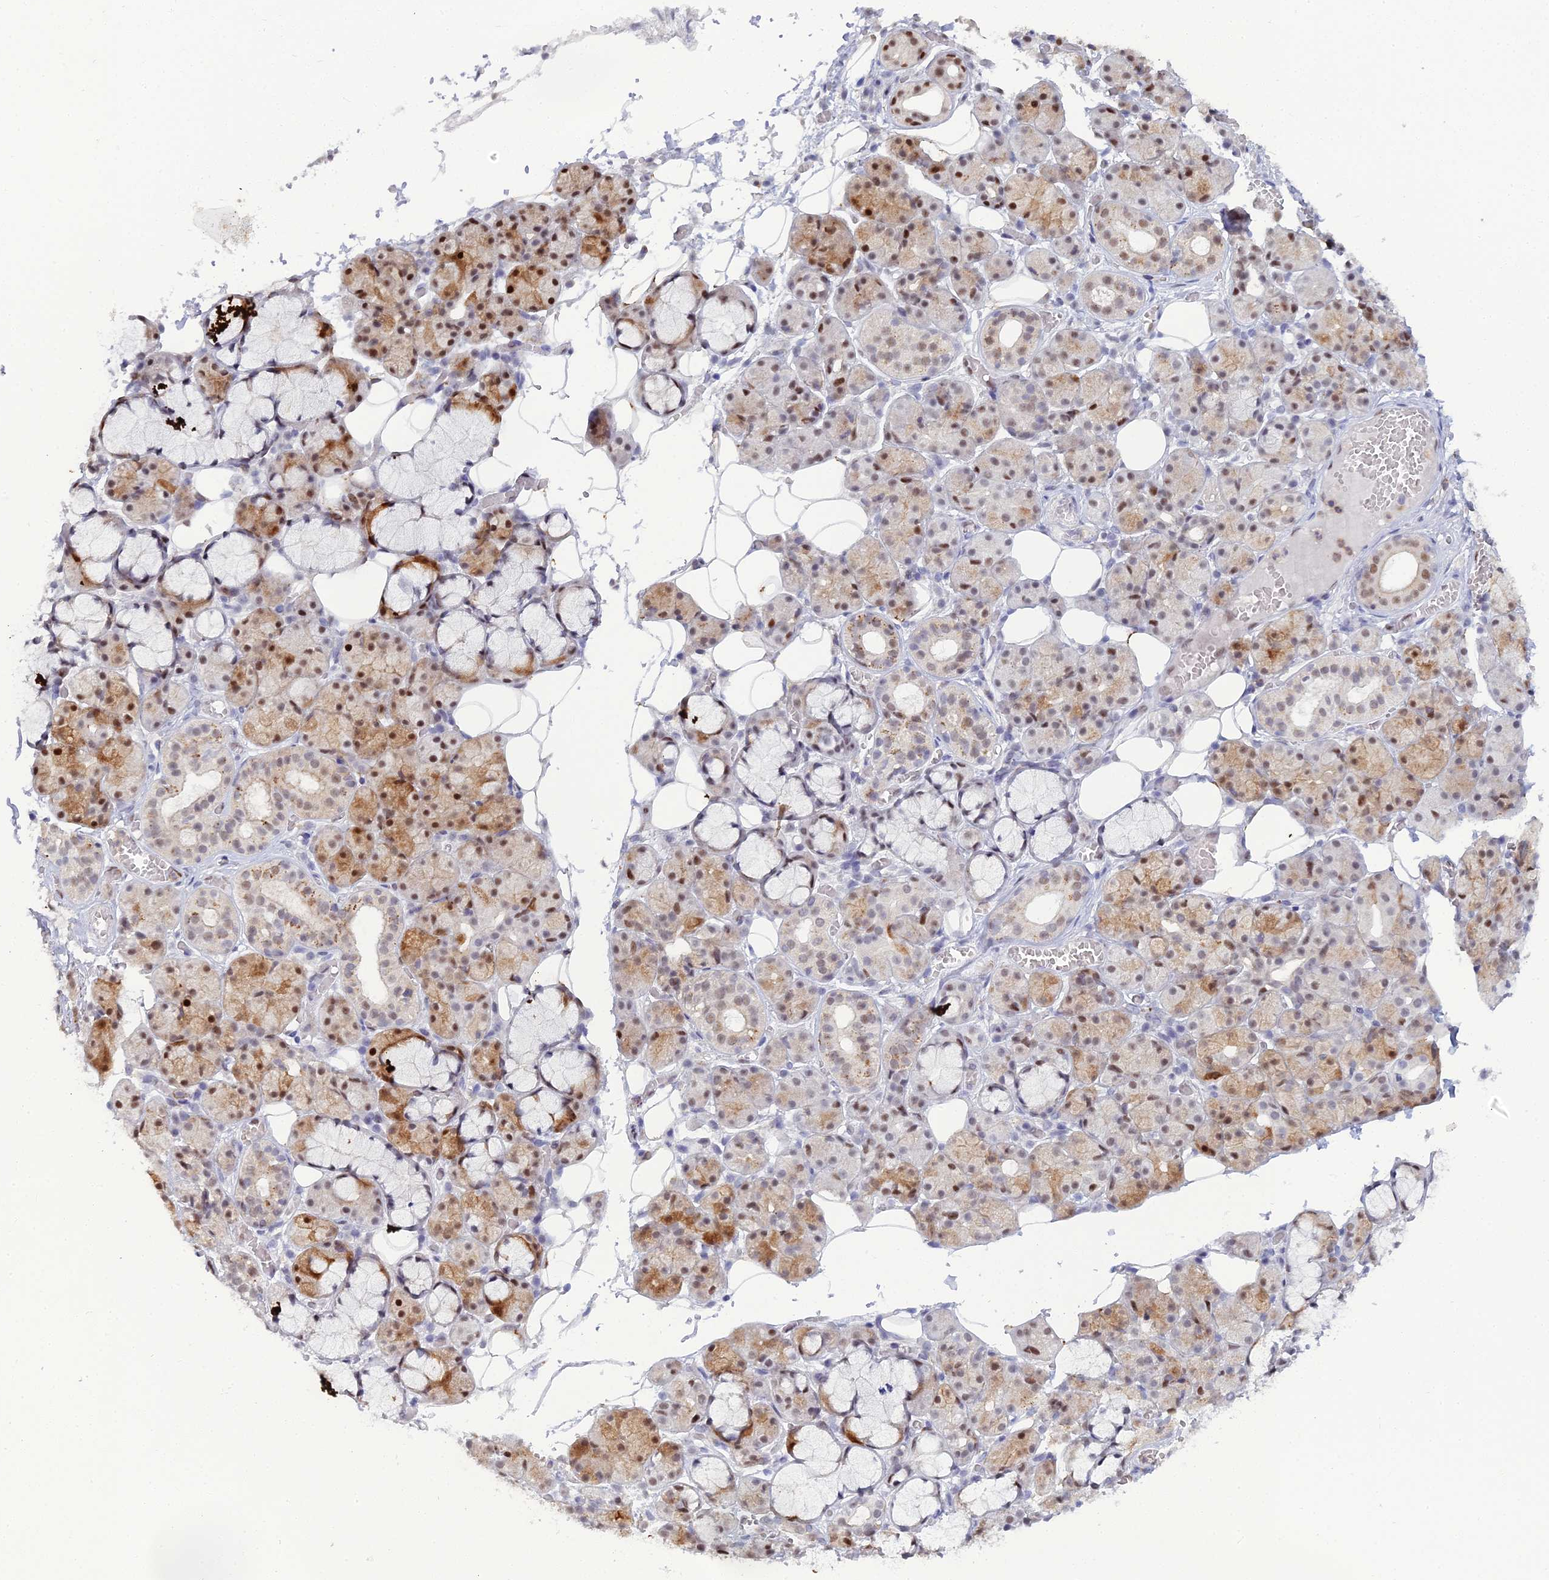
{"staining": {"intensity": "strong", "quantity": "25%-75%", "location": "nuclear"}, "tissue": "salivary gland", "cell_type": "Glandular cells", "image_type": "normal", "snomed": [{"axis": "morphology", "description": "Normal tissue, NOS"}, {"axis": "topography", "description": "Salivary gland"}], "caption": "Human salivary gland stained with a brown dye shows strong nuclear positive staining in approximately 25%-75% of glandular cells.", "gene": "NOL4L", "patient": {"sex": "male", "age": 63}}